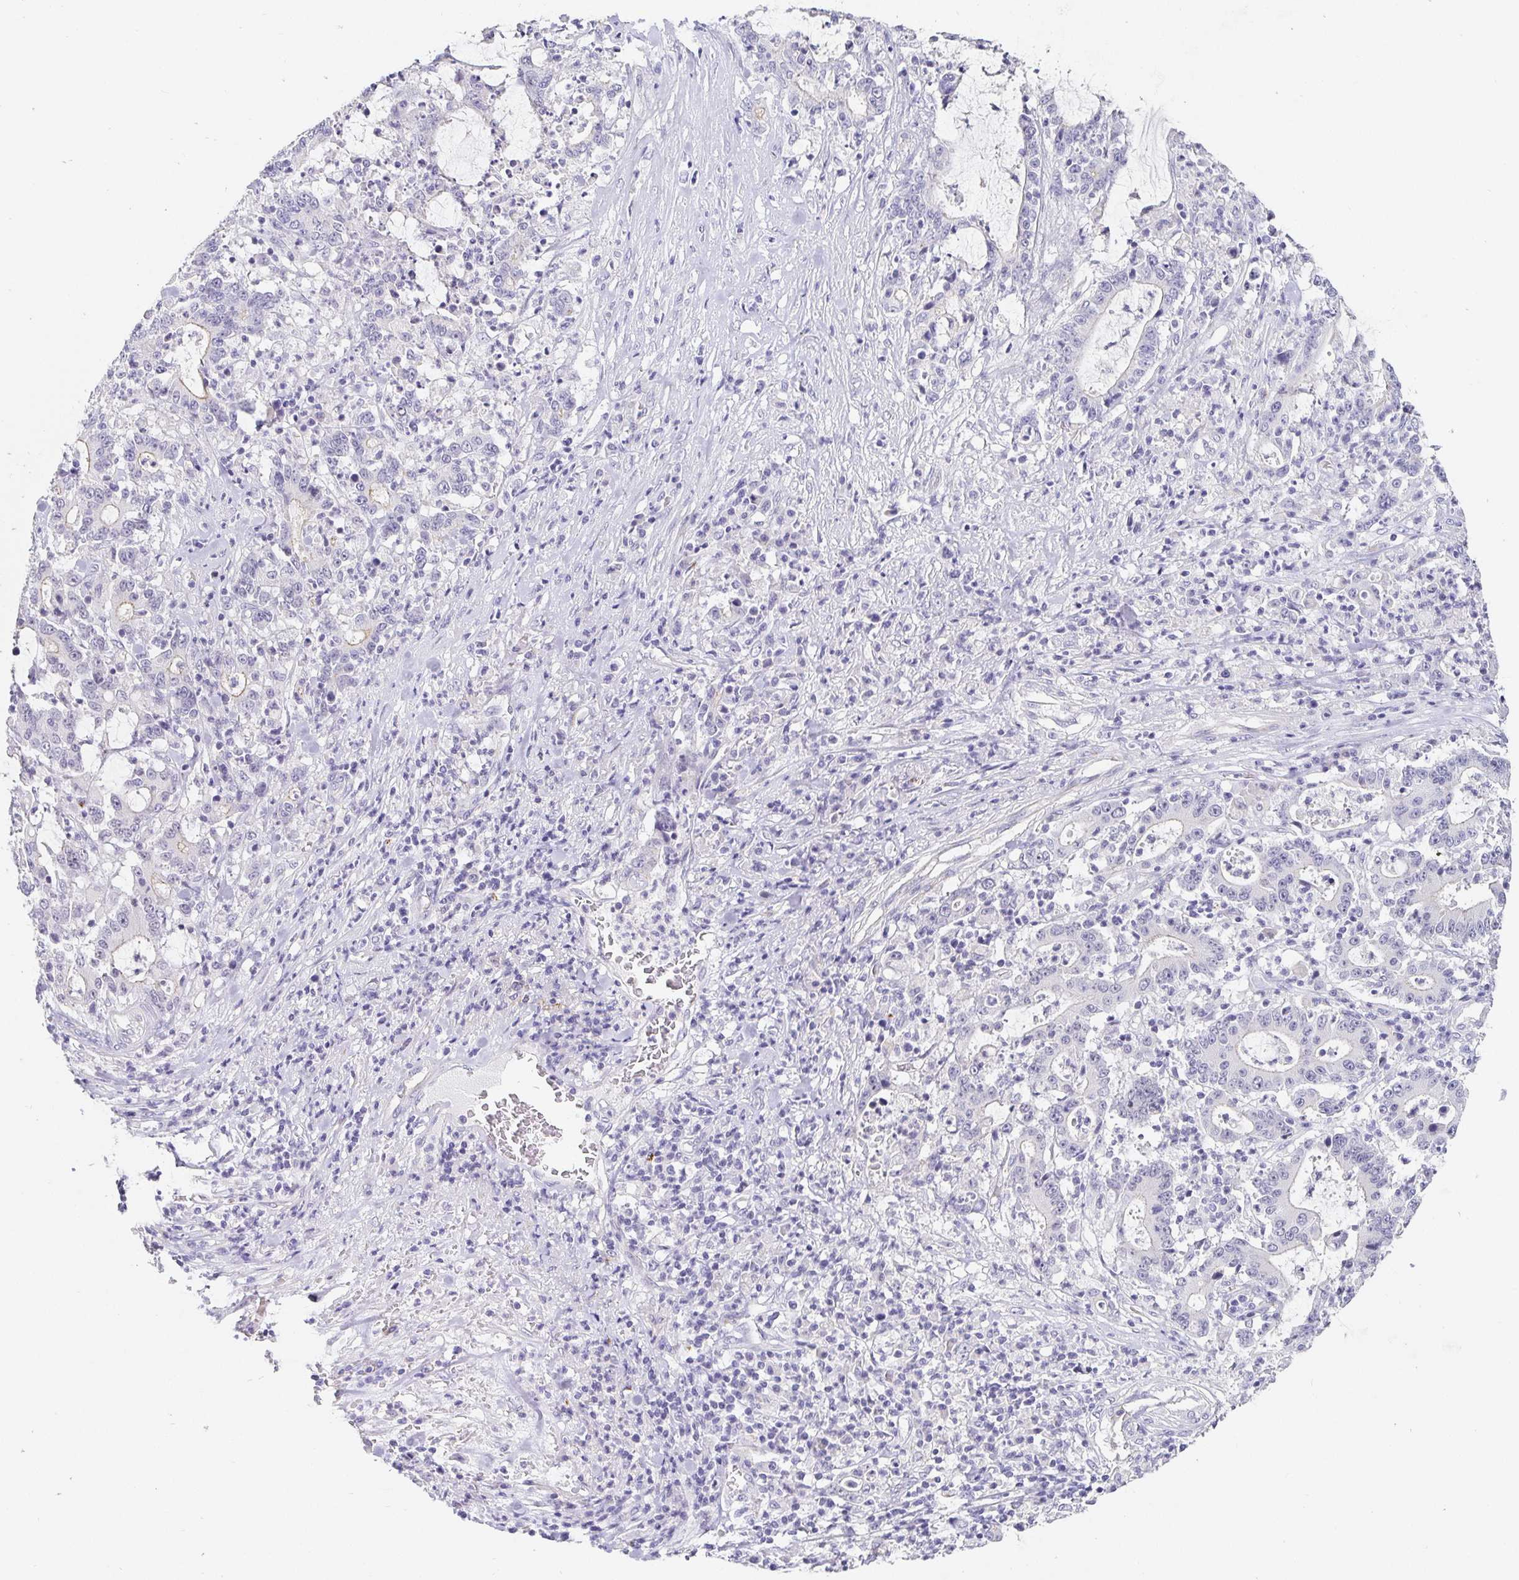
{"staining": {"intensity": "negative", "quantity": "none", "location": "none"}, "tissue": "stomach cancer", "cell_type": "Tumor cells", "image_type": "cancer", "snomed": [{"axis": "morphology", "description": "Adenocarcinoma, NOS"}, {"axis": "topography", "description": "Stomach, upper"}], "caption": "Immunohistochemistry image of stomach cancer (adenocarcinoma) stained for a protein (brown), which reveals no positivity in tumor cells.", "gene": "PDX1", "patient": {"sex": "male", "age": 68}}